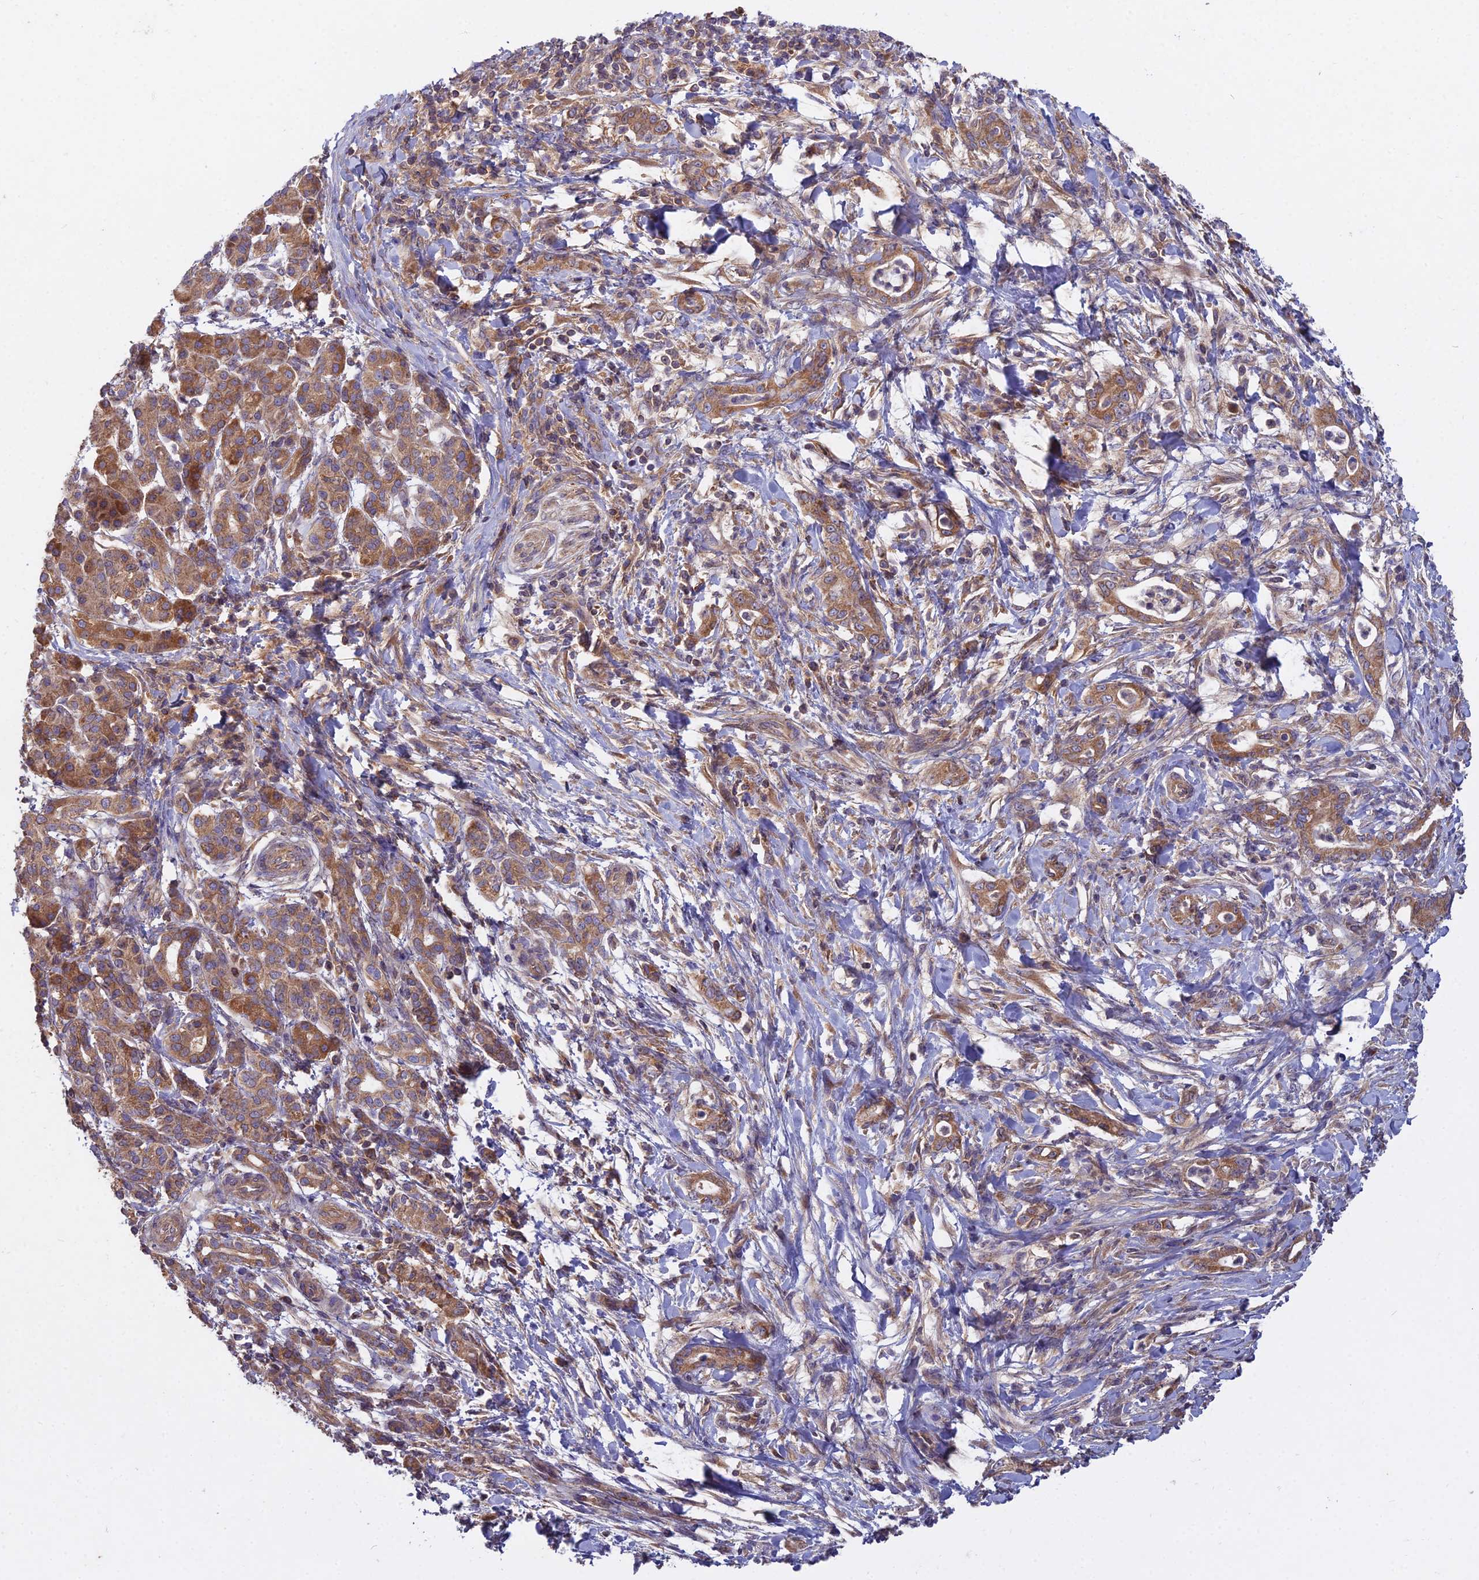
{"staining": {"intensity": "moderate", "quantity": ">75%", "location": "cytoplasmic/membranous"}, "tissue": "pancreatic cancer", "cell_type": "Tumor cells", "image_type": "cancer", "snomed": [{"axis": "morphology", "description": "Normal tissue, NOS"}, {"axis": "morphology", "description": "Adenocarcinoma, NOS"}, {"axis": "topography", "description": "Pancreas"}], "caption": "Protein analysis of pancreatic adenocarcinoma tissue reveals moderate cytoplasmic/membranous expression in about >75% of tumor cells.", "gene": "CCDC167", "patient": {"sex": "female", "age": 55}}